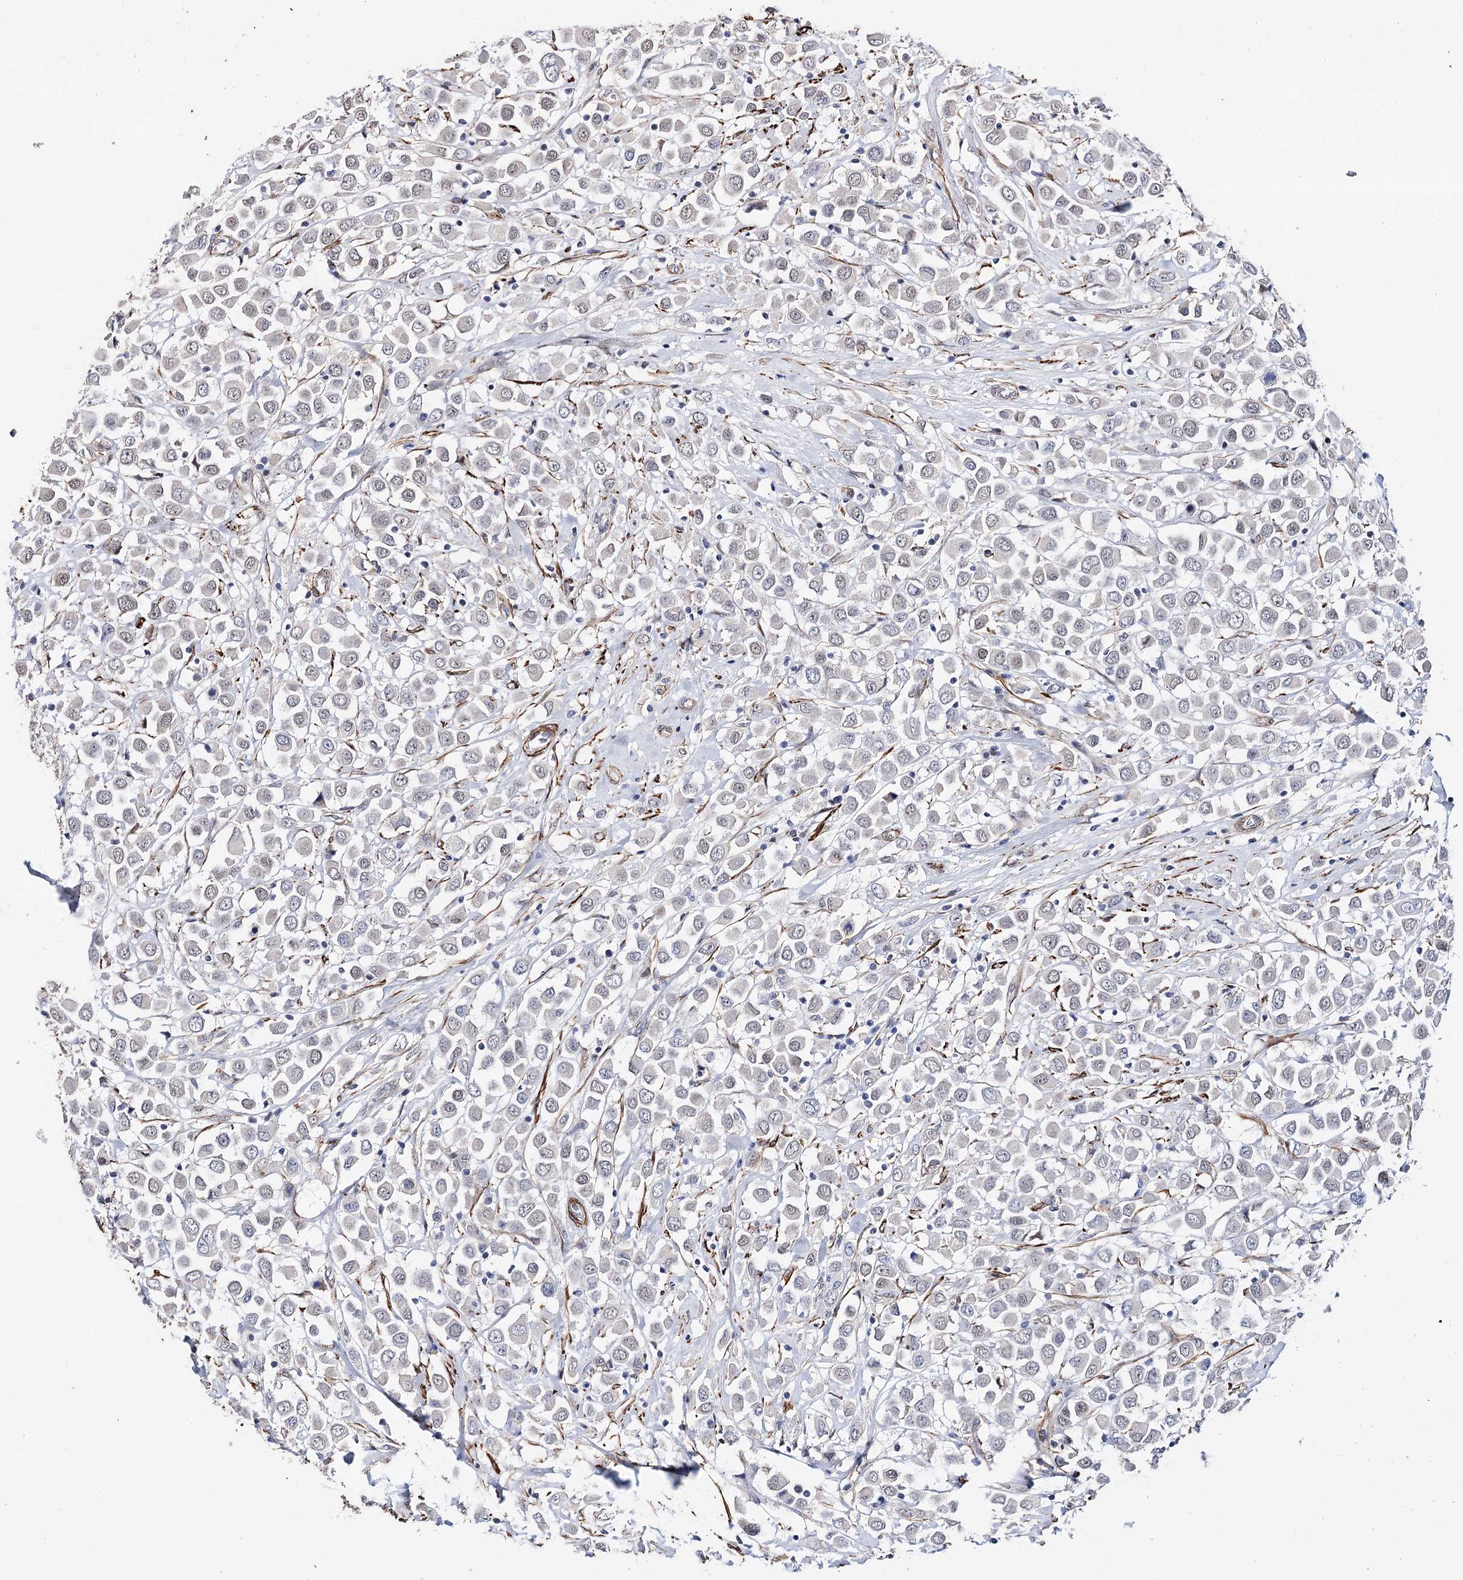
{"staining": {"intensity": "negative", "quantity": "none", "location": "none"}, "tissue": "breast cancer", "cell_type": "Tumor cells", "image_type": "cancer", "snomed": [{"axis": "morphology", "description": "Duct carcinoma"}, {"axis": "topography", "description": "Breast"}], "caption": "Tumor cells show no significant expression in breast cancer (invasive ductal carcinoma).", "gene": "CFAP46", "patient": {"sex": "female", "age": 61}}